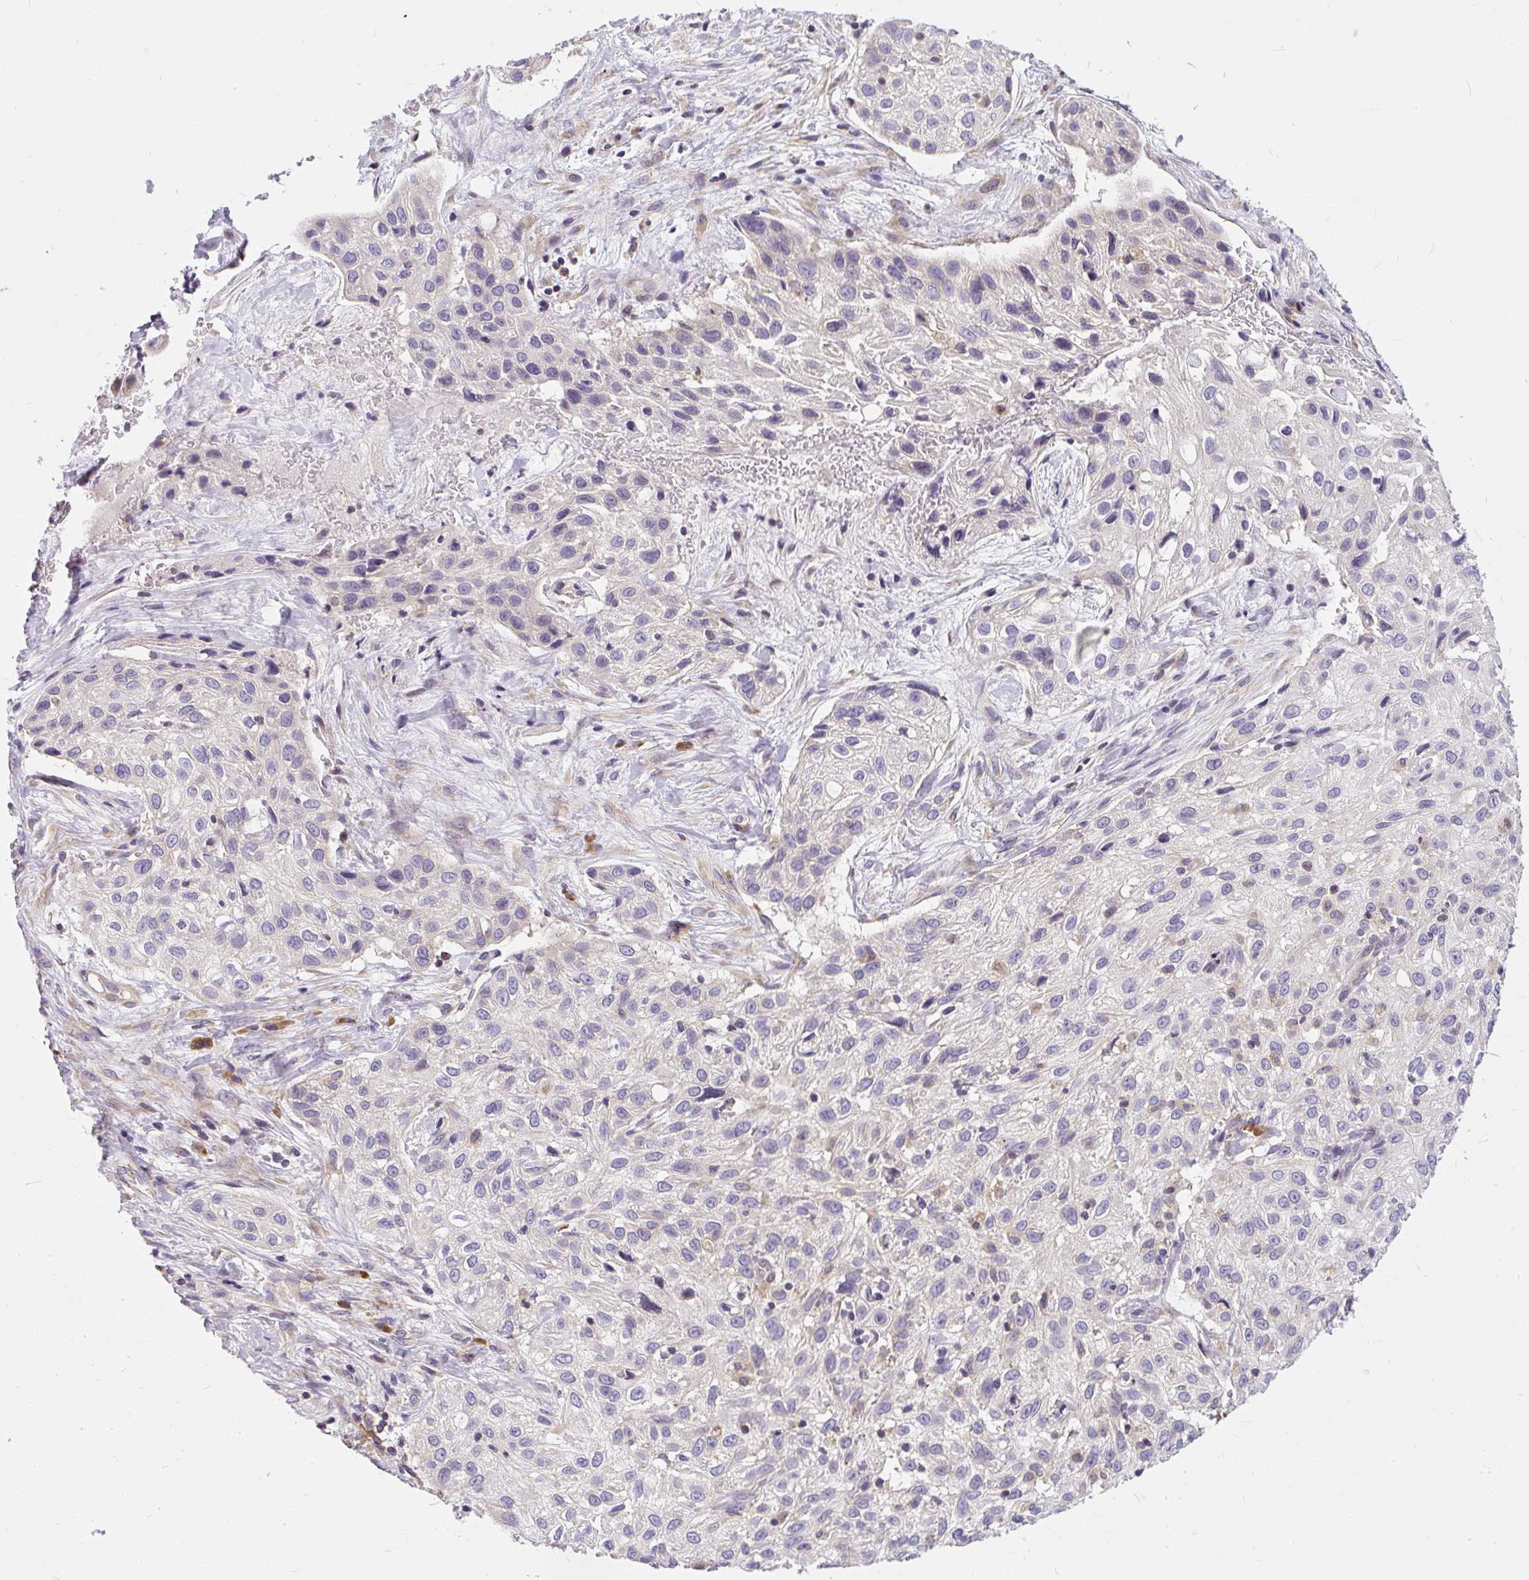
{"staining": {"intensity": "negative", "quantity": "none", "location": "none"}, "tissue": "skin cancer", "cell_type": "Tumor cells", "image_type": "cancer", "snomed": [{"axis": "morphology", "description": "Squamous cell carcinoma, NOS"}, {"axis": "topography", "description": "Skin"}], "caption": "The histopathology image shows no significant expression in tumor cells of skin squamous cell carcinoma.", "gene": "CYP20A1", "patient": {"sex": "male", "age": 82}}